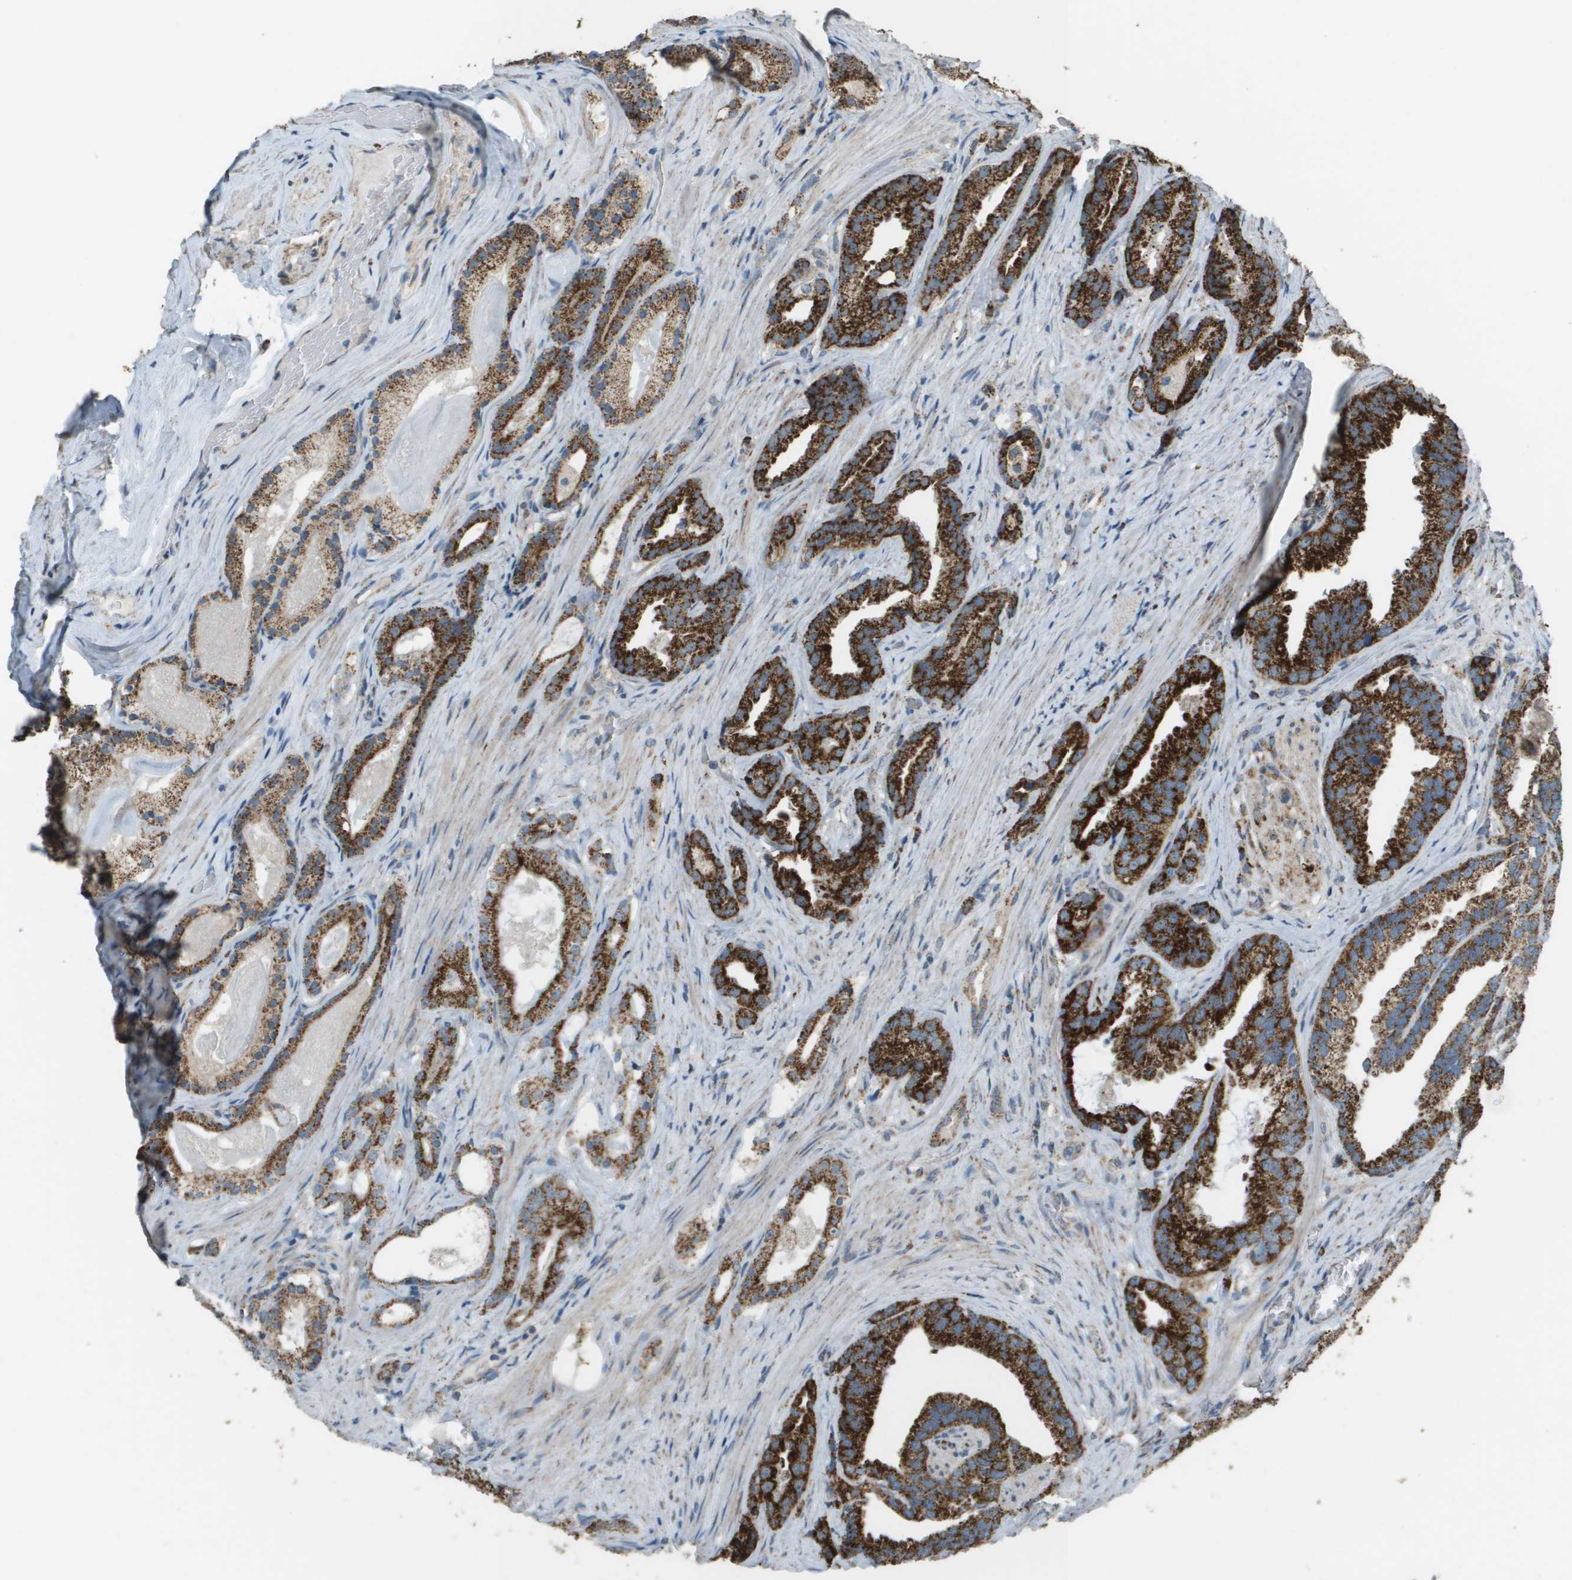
{"staining": {"intensity": "strong", "quantity": ">75%", "location": "cytoplasmic/membranous"}, "tissue": "prostate cancer", "cell_type": "Tumor cells", "image_type": "cancer", "snomed": [{"axis": "morphology", "description": "Adenocarcinoma, Low grade"}, {"axis": "topography", "description": "Prostate"}], "caption": "Immunohistochemical staining of prostate cancer (low-grade adenocarcinoma) shows high levels of strong cytoplasmic/membranous protein expression in about >75% of tumor cells.", "gene": "FH", "patient": {"sex": "male", "age": 59}}